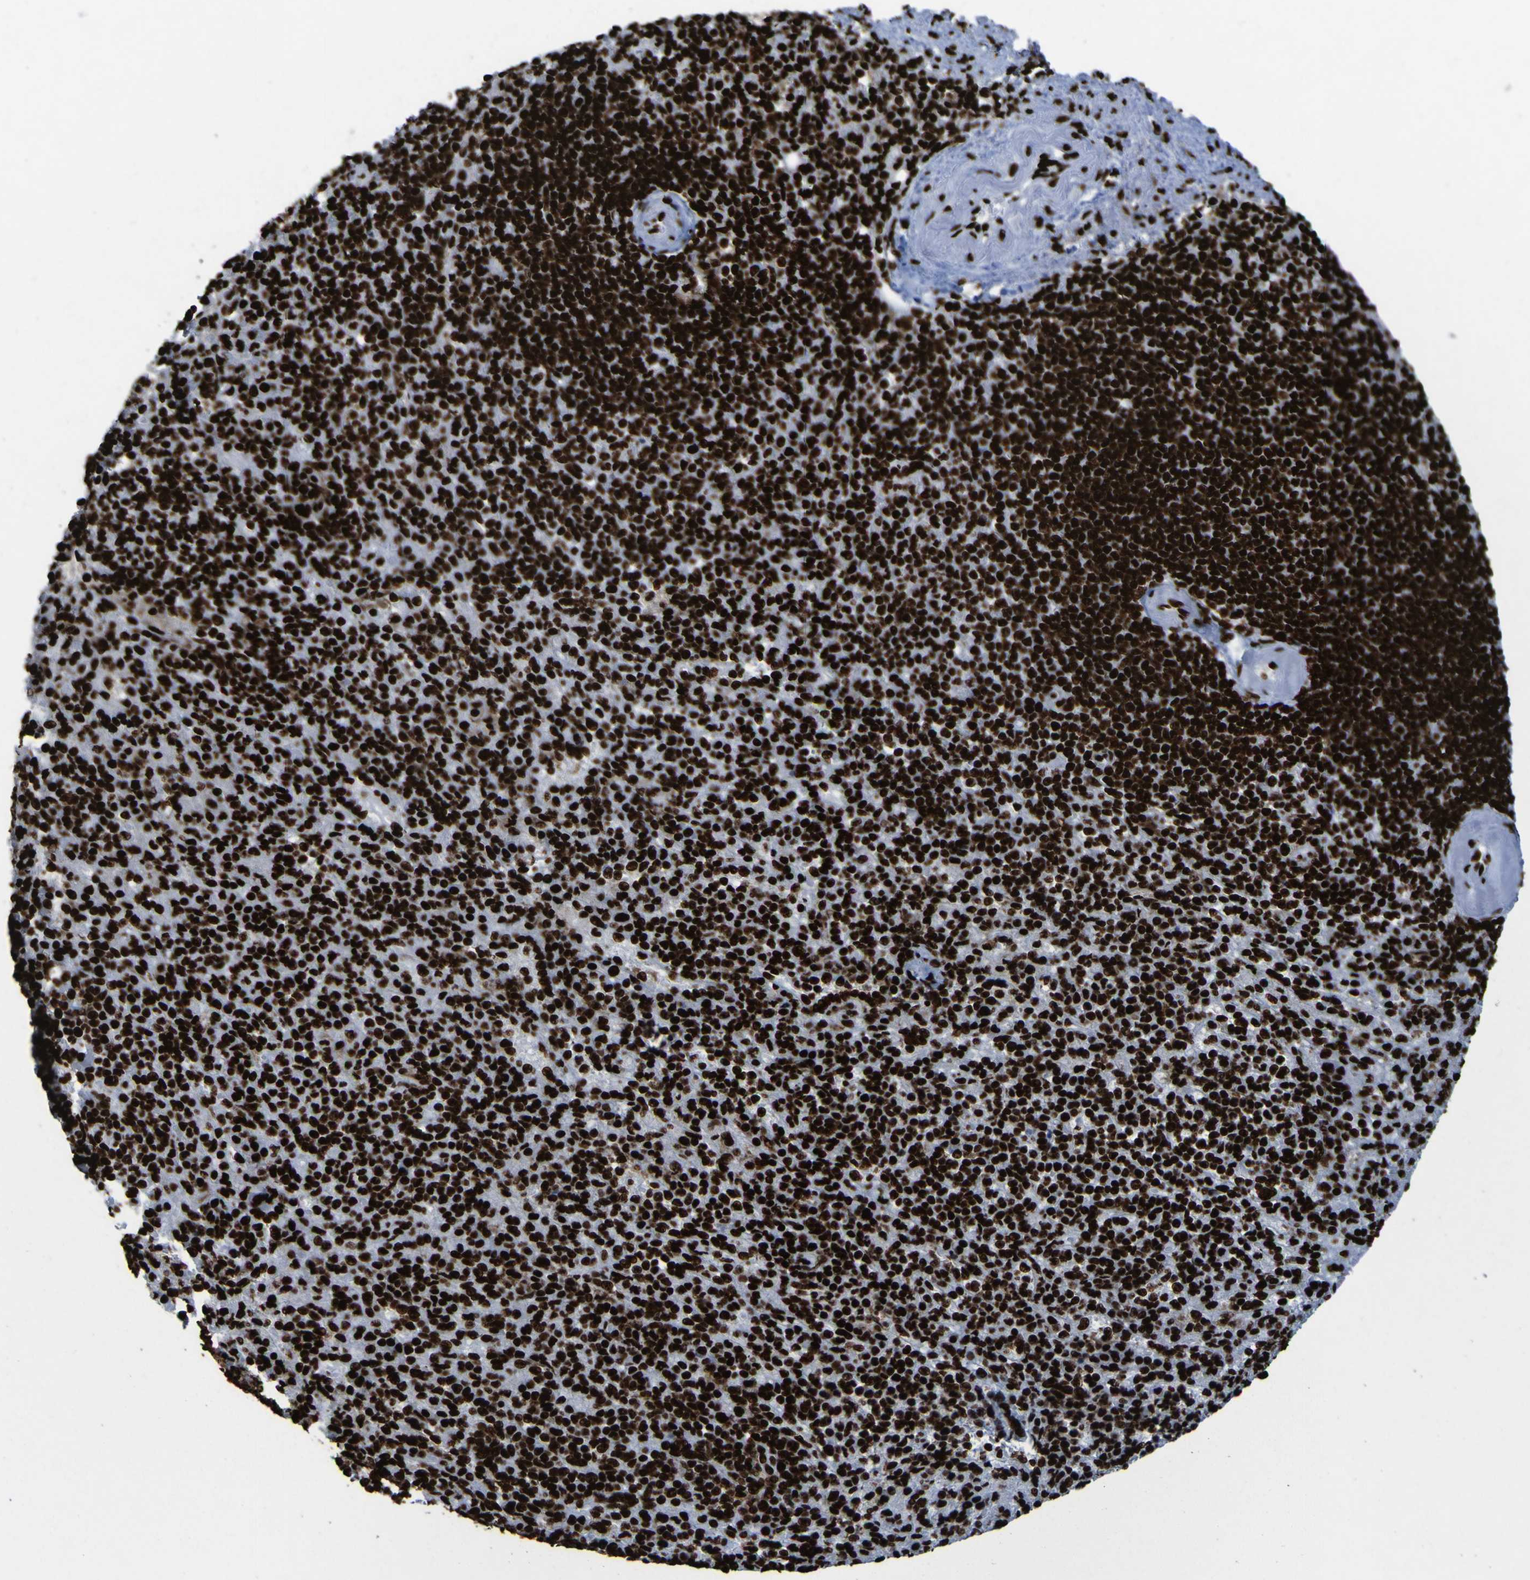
{"staining": {"intensity": "strong", "quantity": ">75%", "location": "nuclear"}, "tissue": "spleen", "cell_type": "Cells in red pulp", "image_type": "normal", "snomed": [{"axis": "morphology", "description": "Normal tissue, NOS"}, {"axis": "topography", "description": "Spleen"}], "caption": "This micrograph demonstrates normal spleen stained with immunohistochemistry (IHC) to label a protein in brown. The nuclear of cells in red pulp show strong positivity for the protein. Nuclei are counter-stained blue.", "gene": "NPM1", "patient": {"sex": "female", "age": 74}}